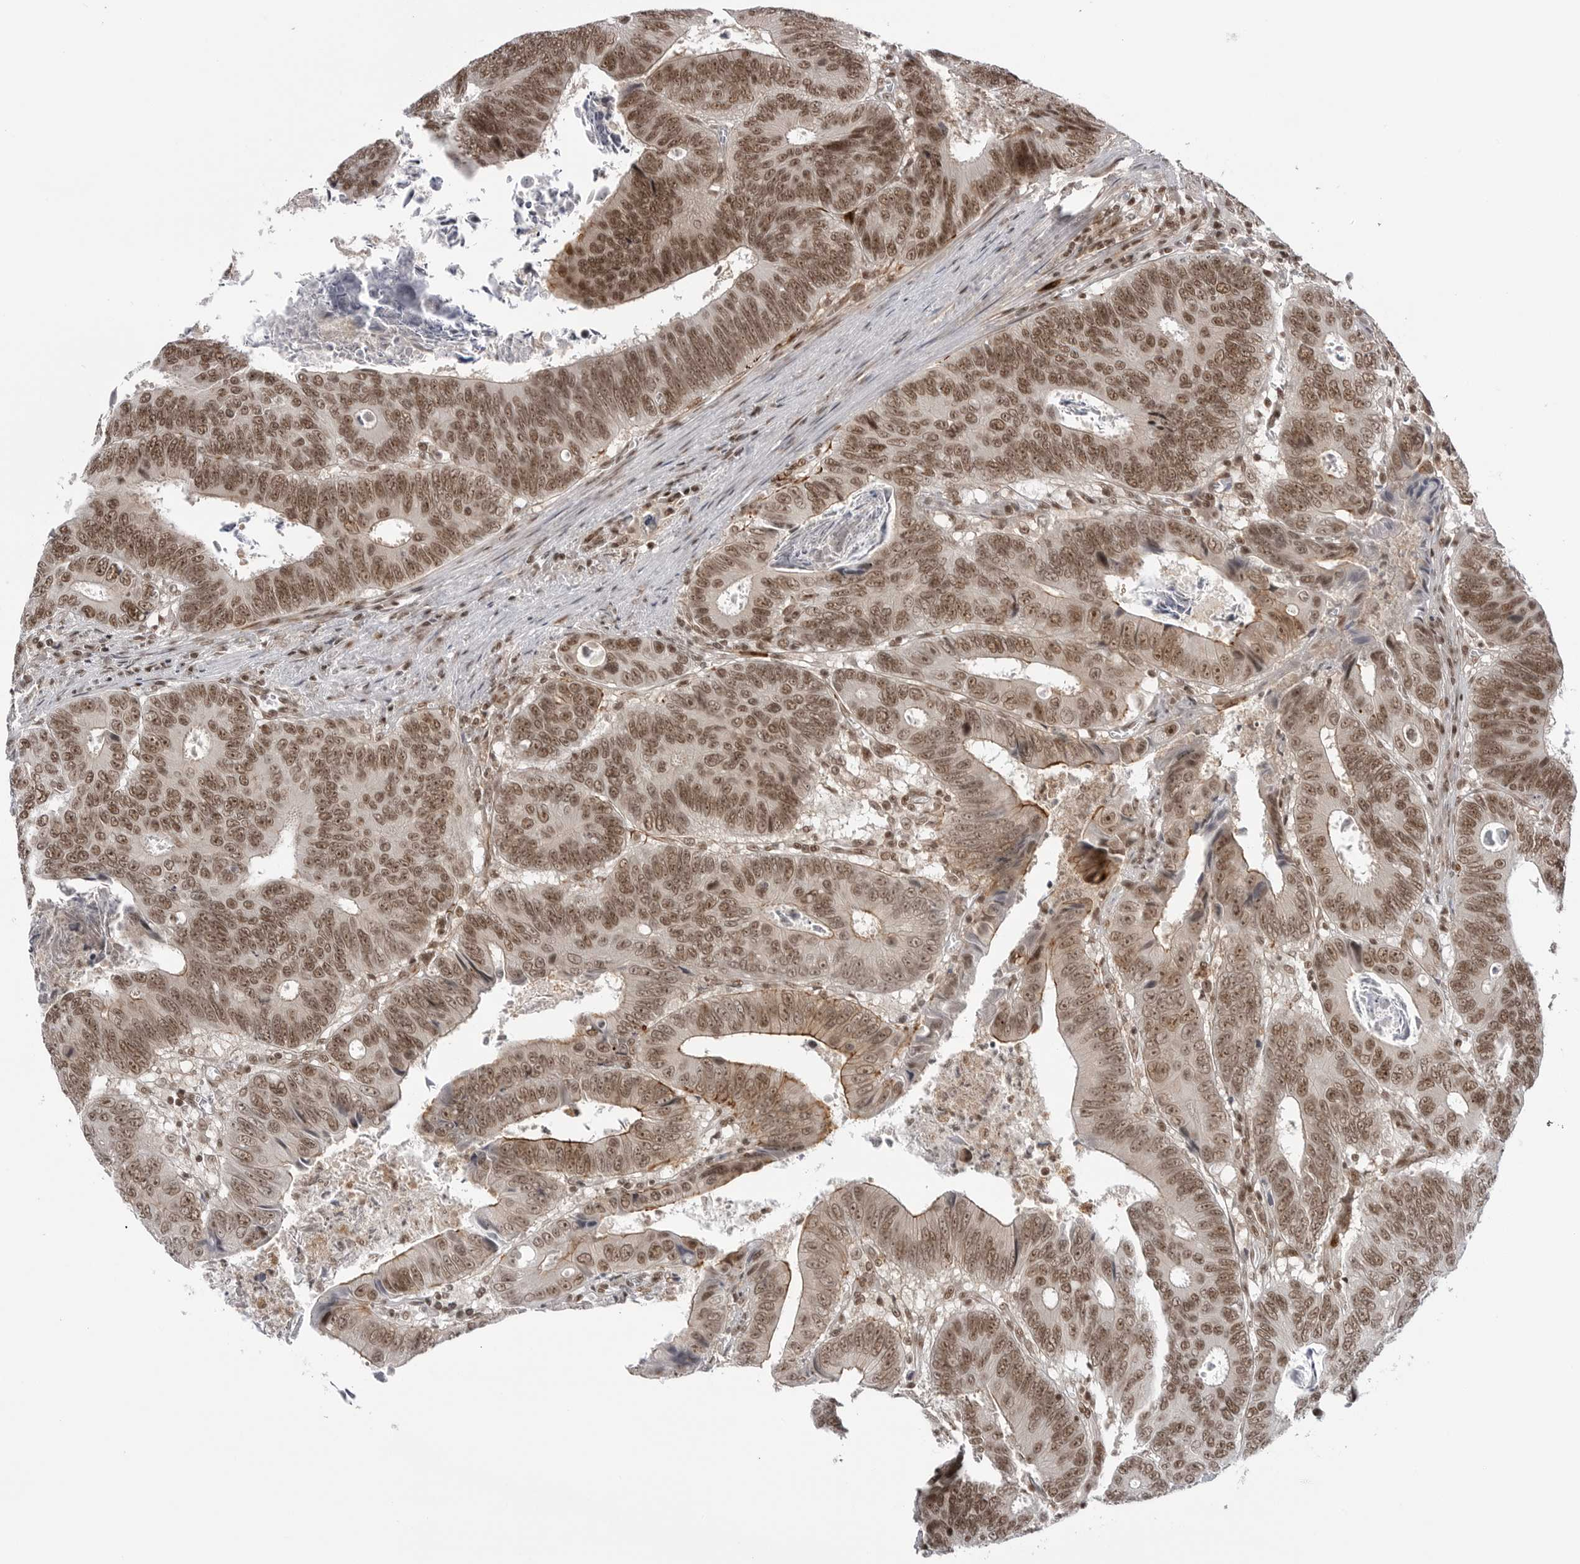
{"staining": {"intensity": "moderate", "quantity": ">75%", "location": "nuclear"}, "tissue": "colorectal cancer", "cell_type": "Tumor cells", "image_type": "cancer", "snomed": [{"axis": "morphology", "description": "Adenocarcinoma, NOS"}, {"axis": "topography", "description": "Colon"}], "caption": "Colorectal cancer (adenocarcinoma) stained with IHC displays moderate nuclear staining in about >75% of tumor cells.", "gene": "TRIM66", "patient": {"sex": "male", "age": 72}}